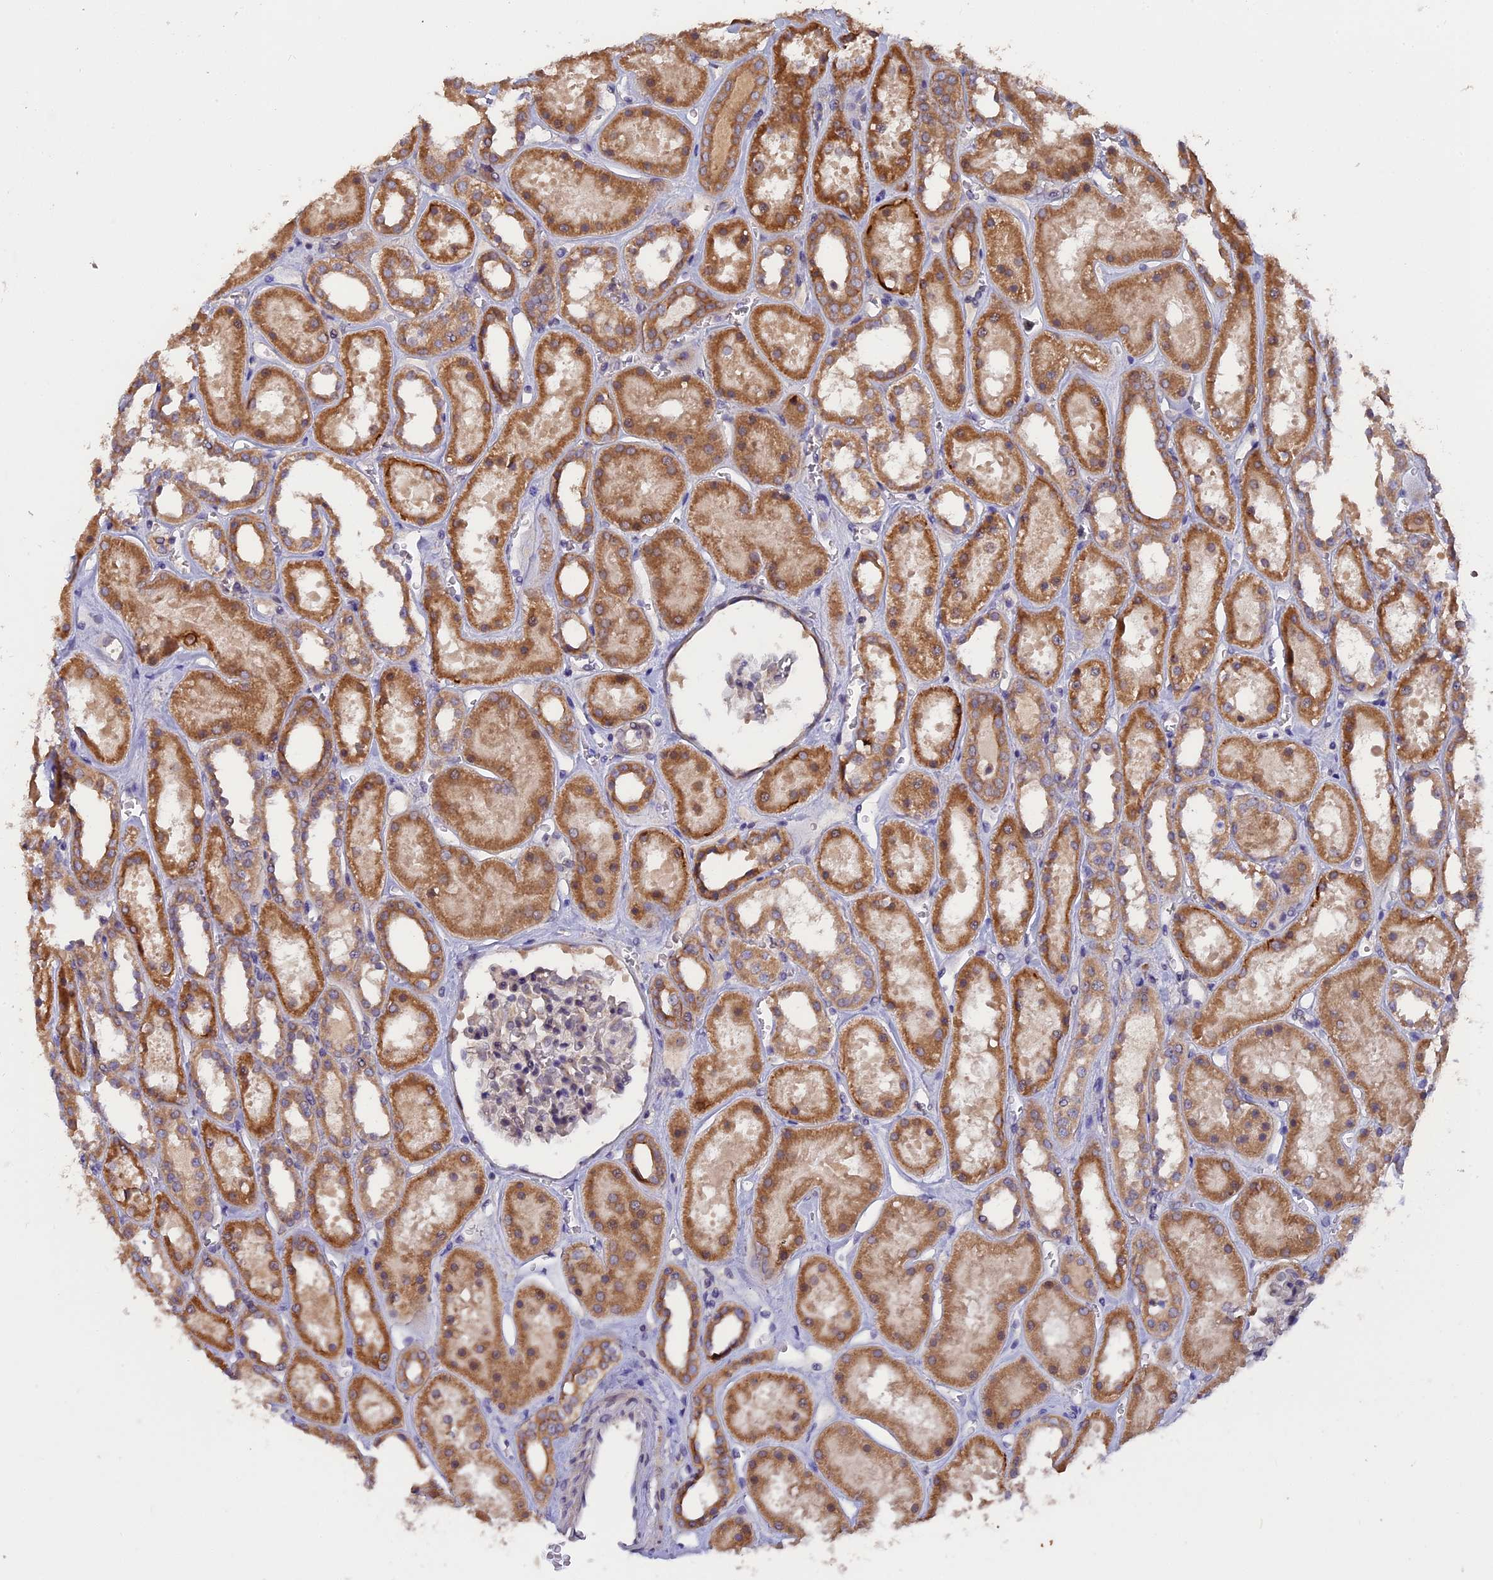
{"staining": {"intensity": "weak", "quantity": "<25%", "location": "cytoplasmic/membranous"}, "tissue": "kidney", "cell_type": "Cells in glomeruli", "image_type": "normal", "snomed": [{"axis": "morphology", "description": "Normal tissue, NOS"}, {"axis": "topography", "description": "Kidney"}], "caption": "Micrograph shows no significant protein staining in cells in glomeruli of benign kidney.", "gene": "ZCCHC2", "patient": {"sex": "female", "age": 41}}